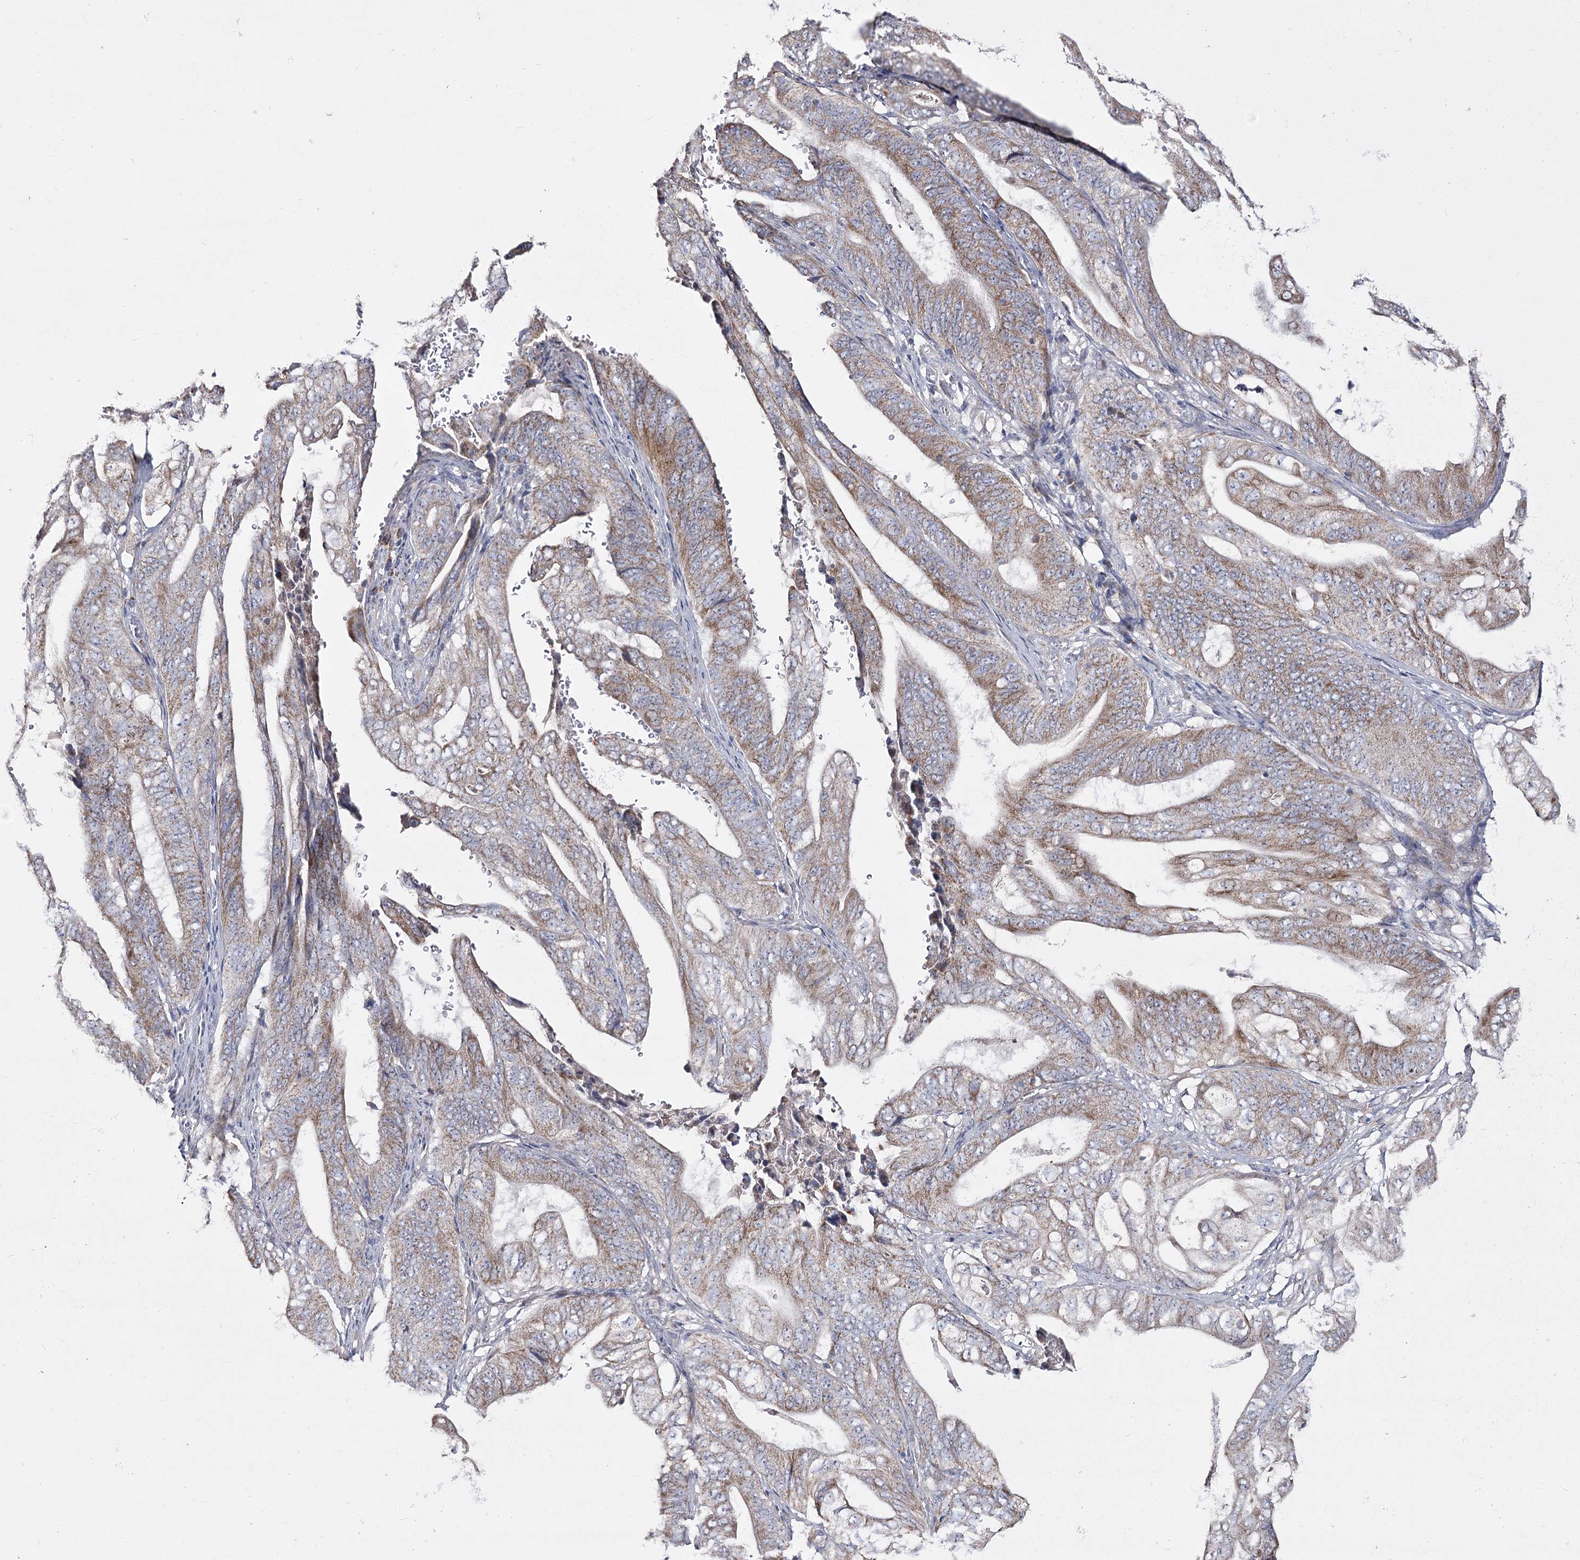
{"staining": {"intensity": "moderate", "quantity": ">75%", "location": "cytoplasmic/membranous"}, "tissue": "stomach cancer", "cell_type": "Tumor cells", "image_type": "cancer", "snomed": [{"axis": "morphology", "description": "Adenocarcinoma, NOS"}, {"axis": "topography", "description": "Stomach"}], "caption": "IHC of human adenocarcinoma (stomach) exhibits medium levels of moderate cytoplasmic/membranous expression in about >75% of tumor cells. The staining was performed using DAB (3,3'-diaminobenzidine) to visualize the protein expression in brown, while the nuclei were stained in blue with hematoxylin (Magnification: 20x).", "gene": "NADK2", "patient": {"sex": "female", "age": 73}}